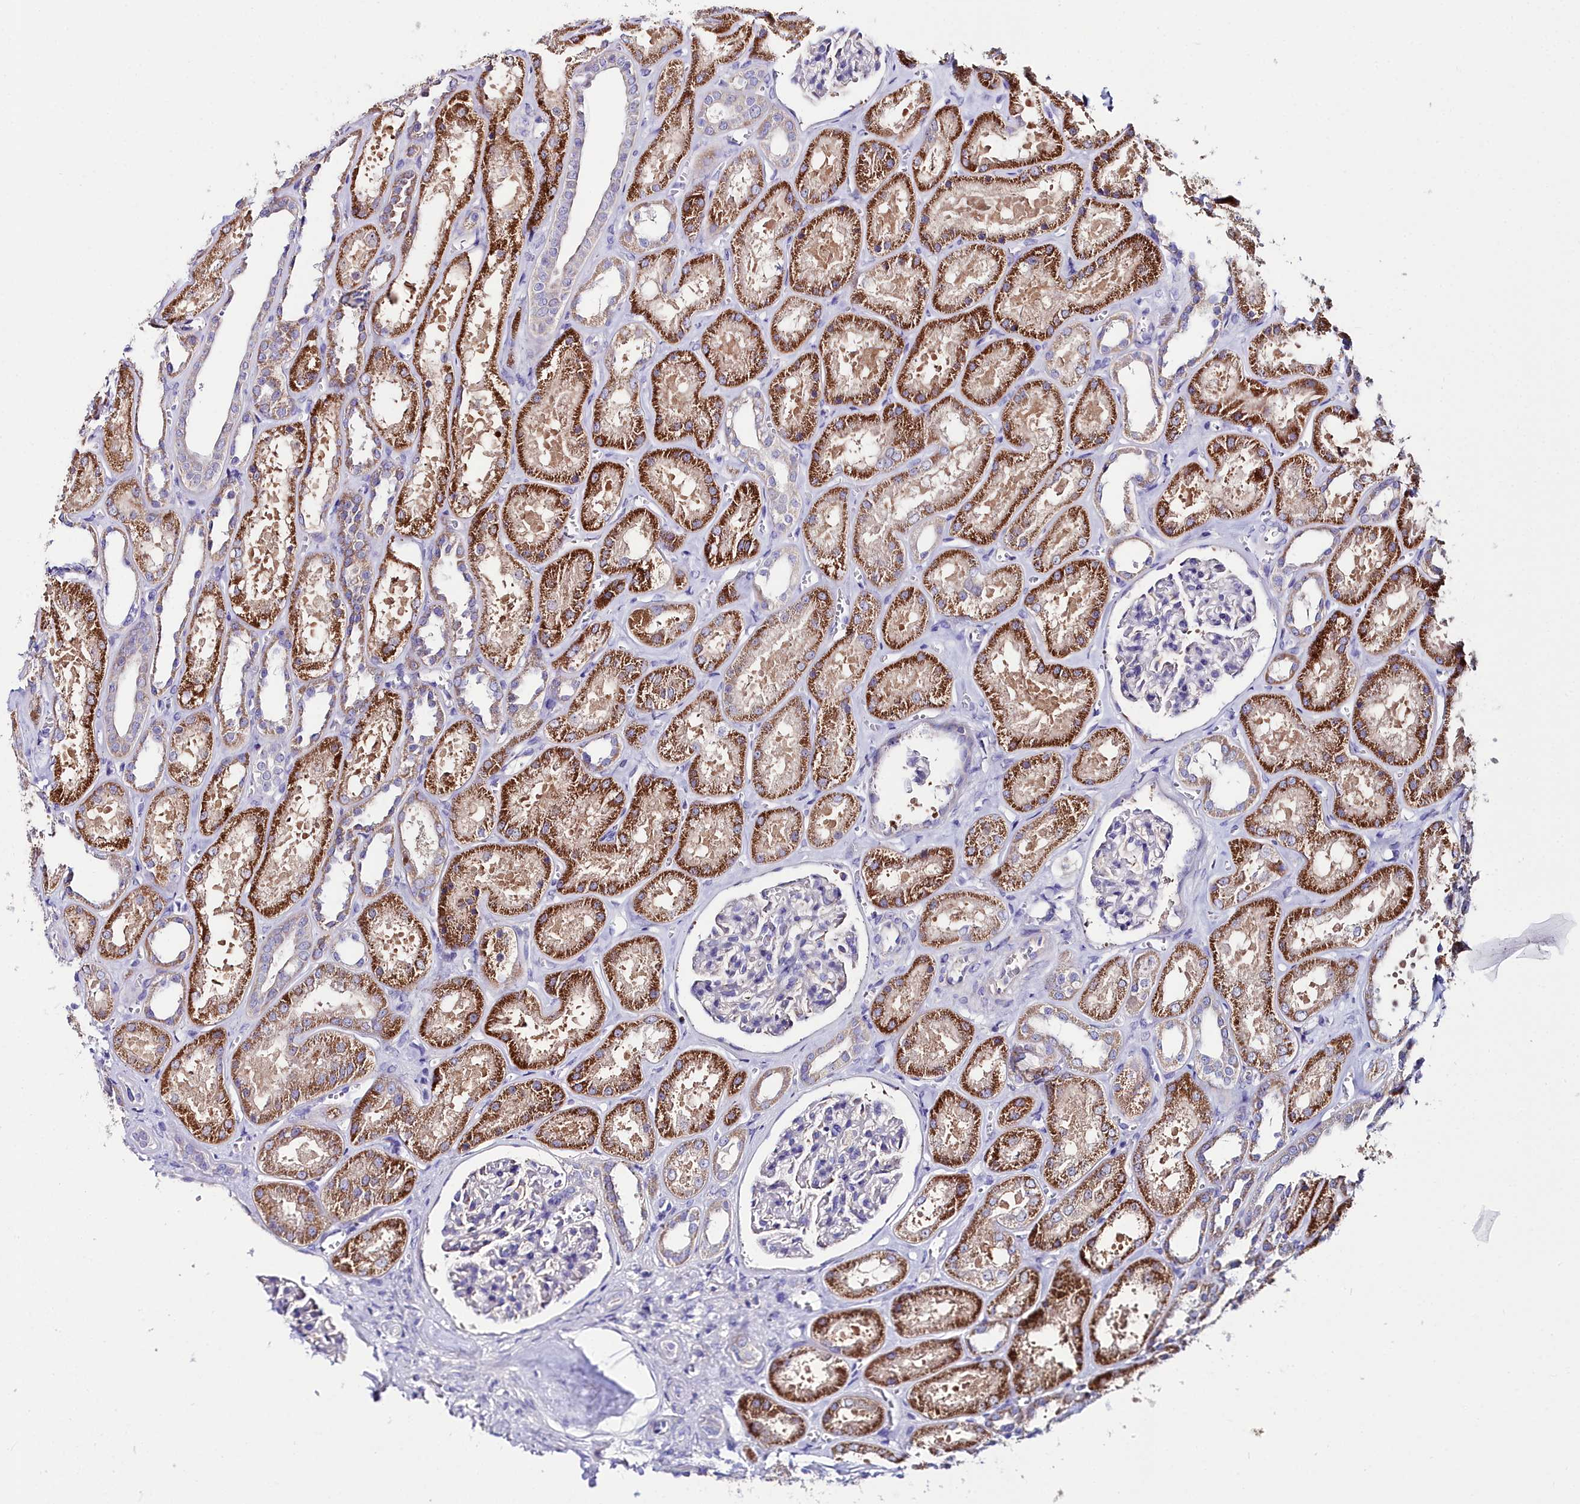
{"staining": {"intensity": "negative", "quantity": "none", "location": "none"}, "tissue": "kidney", "cell_type": "Cells in glomeruli", "image_type": "normal", "snomed": [{"axis": "morphology", "description": "Normal tissue, NOS"}, {"axis": "morphology", "description": "Adenocarcinoma, NOS"}, {"axis": "topography", "description": "Kidney"}], "caption": "The micrograph displays no significant expression in cells in glomeruli of kidney.", "gene": "SLC49A3", "patient": {"sex": "female", "age": 68}}